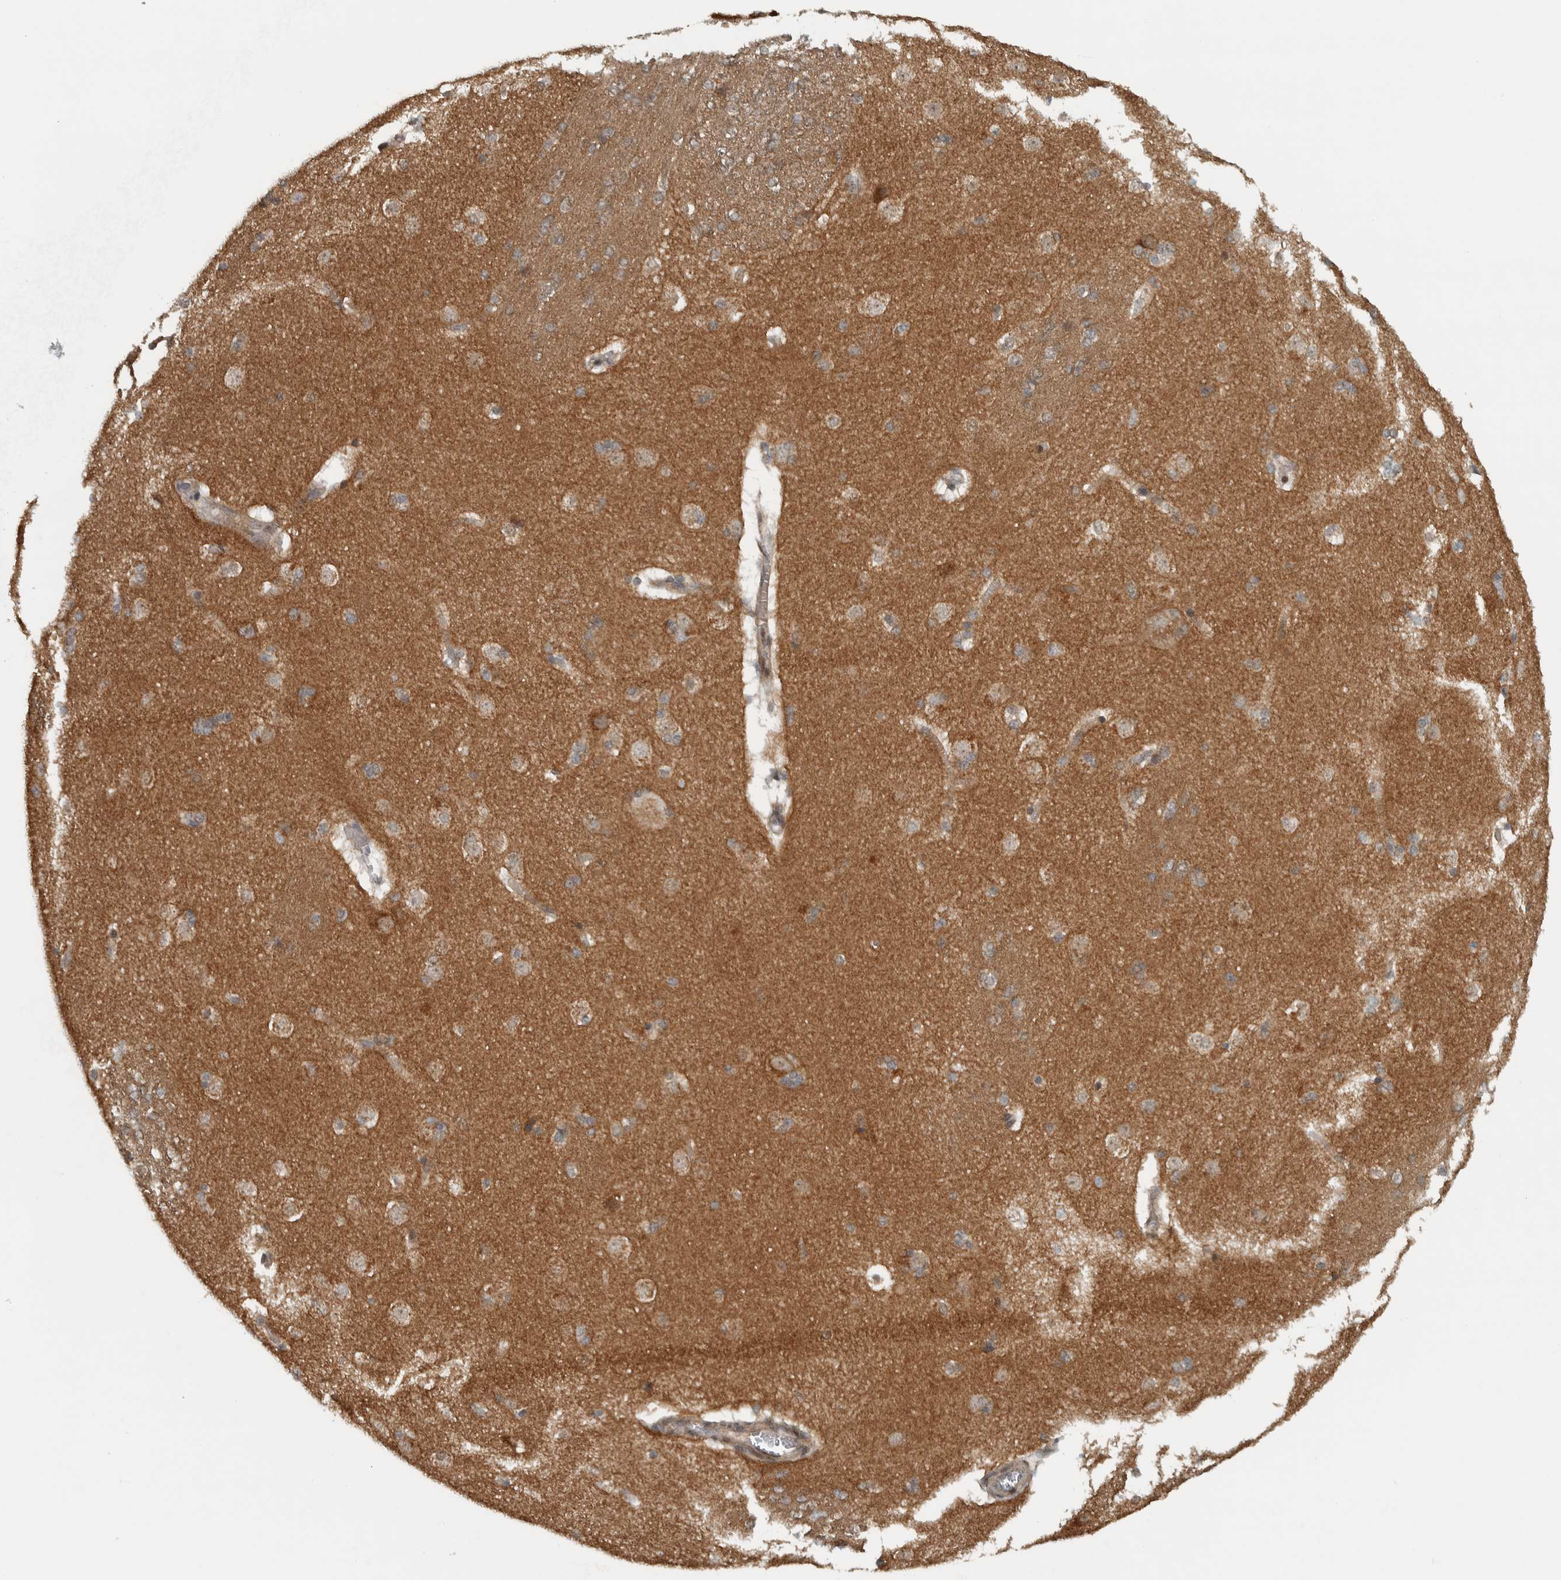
{"staining": {"intensity": "moderate", "quantity": ">75%", "location": "cytoplasmic/membranous"}, "tissue": "caudate", "cell_type": "Glial cells", "image_type": "normal", "snomed": [{"axis": "morphology", "description": "Normal tissue, NOS"}, {"axis": "topography", "description": "Lateral ventricle wall"}], "caption": "Normal caudate reveals moderate cytoplasmic/membranous expression in about >75% of glial cells, visualized by immunohistochemistry. (Brightfield microscopy of DAB IHC at high magnification).", "gene": "NAPG", "patient": {"sex": "female", "age": 19}}